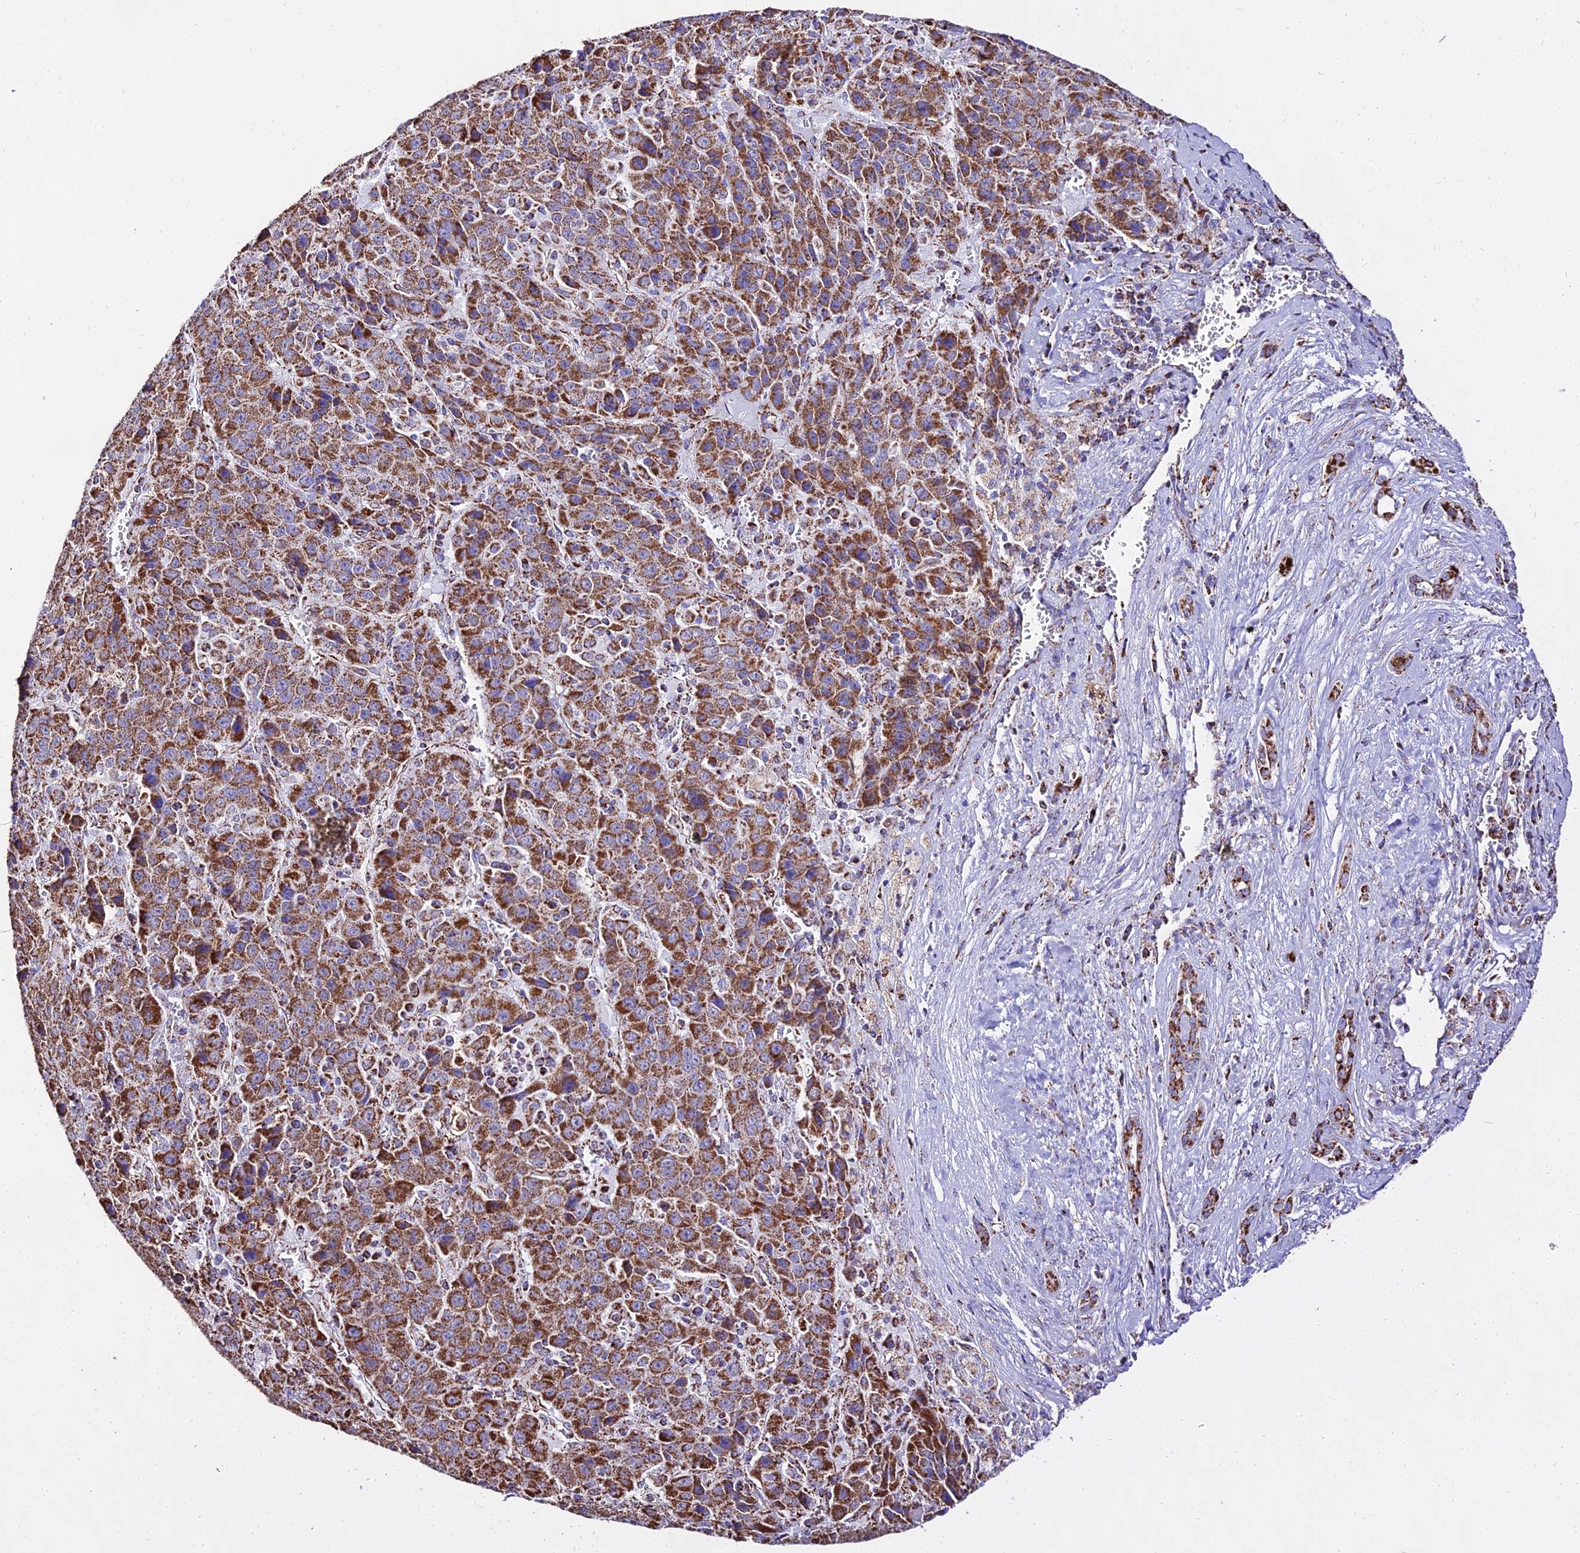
{"staining": {"intensity": "strong", "quantity": ">75%", "location": "cytoplasmic/membranous"}, "tissue": "liver cancer", "cell_type": "Tumor cells", "image_type": "cancer", "snomed": [{"axis": "morphology", "description": "Carcinoma, Hepatocellular, NOS"}, {"axis": "topography", "description": "Liver"}], "caption": "Strong cytoplasmic/membranous positivity is identified in approximately >75% of tumor cells in liver hepatocellular carcinoma.", "gene": "ATP5PD", "patient": {"sex": "female", "age": 53}}